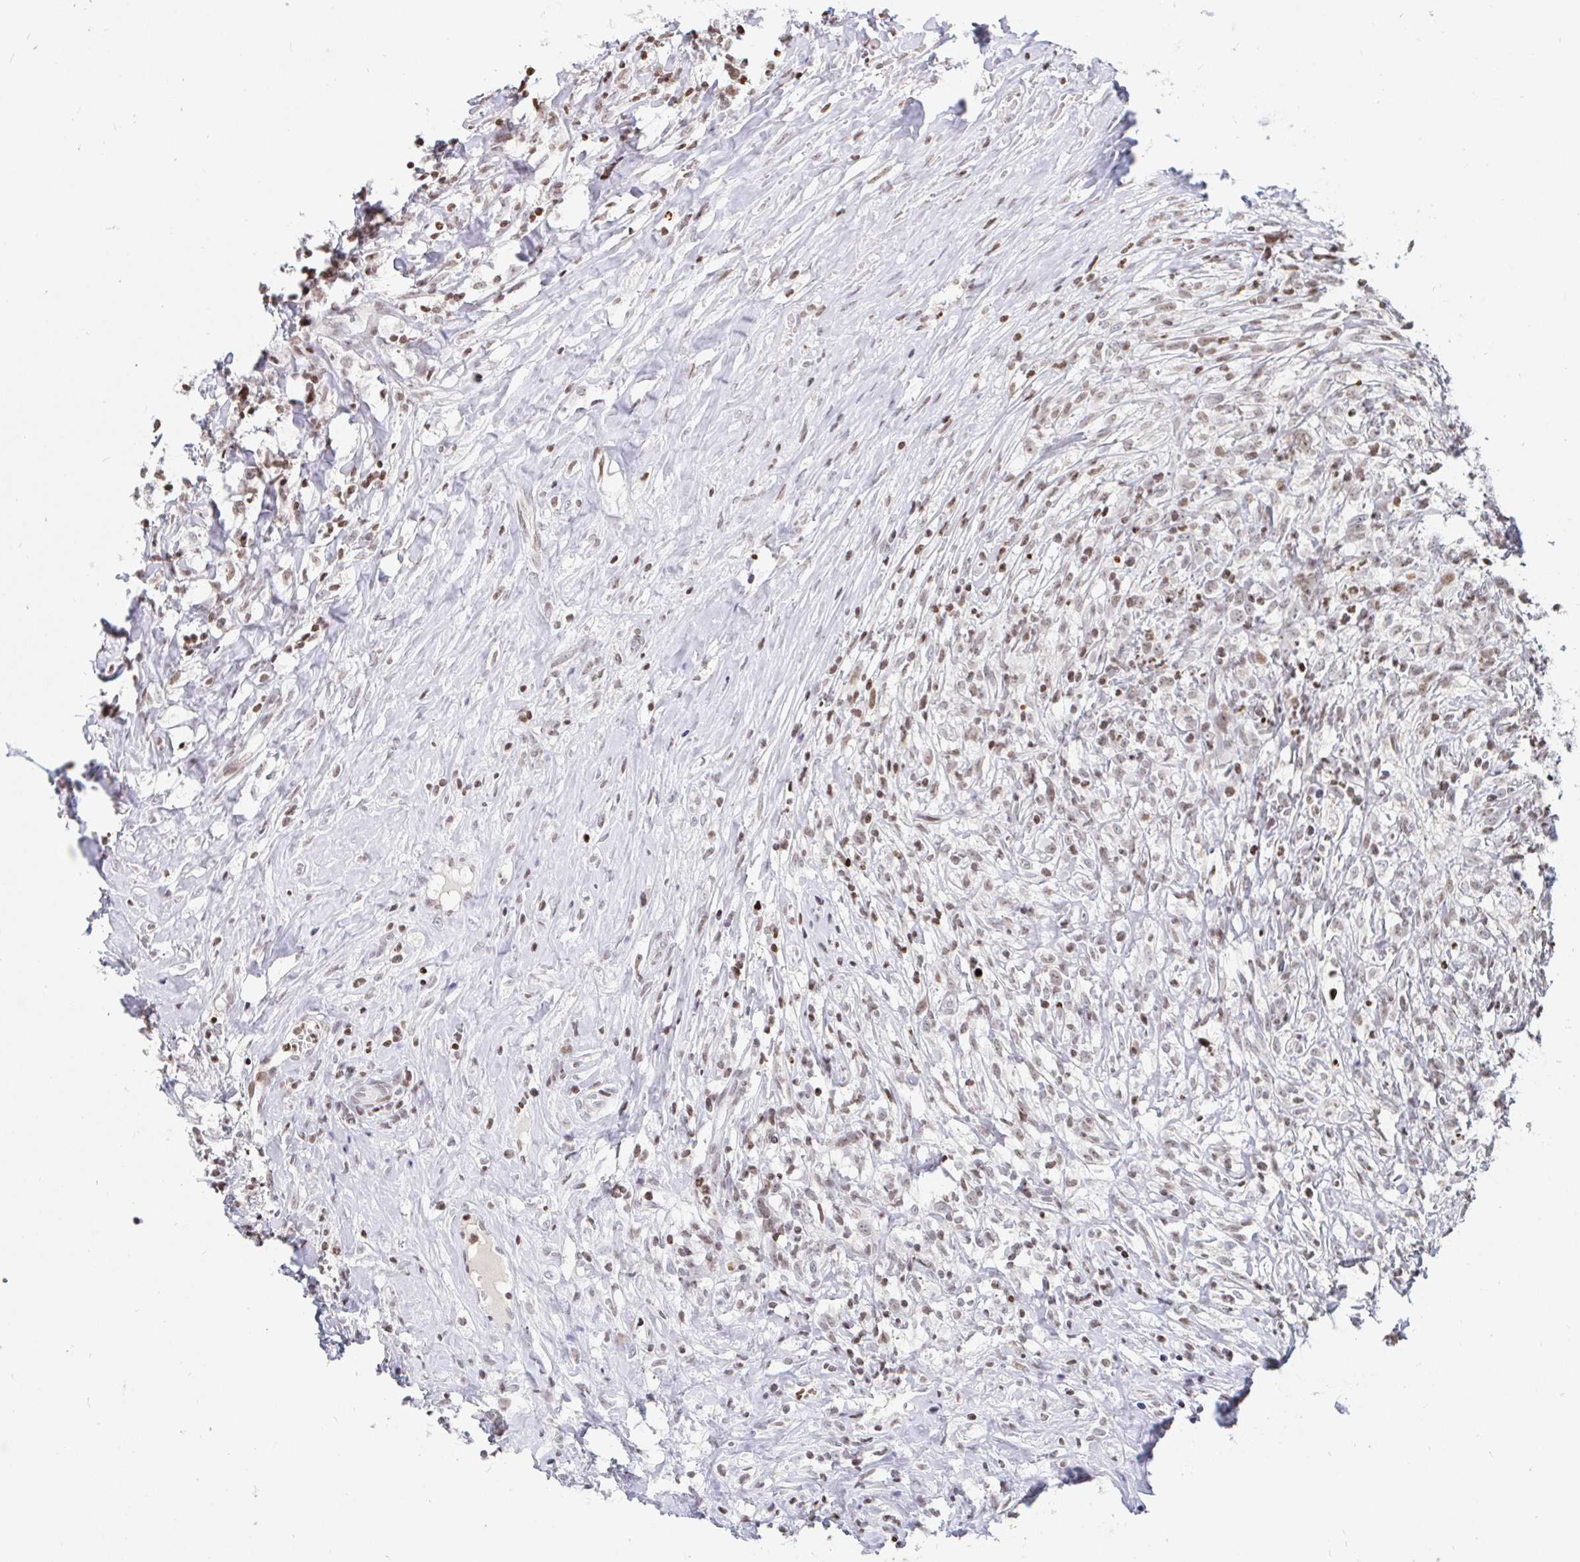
{"staining": {"intensity": "weak", "quantity": ">75%", "location": "nuclear"}, "tissue": "lymphoma", "cell_type": "Tumor cells", "image_type": "cancer", "snomed": [{"axis": "morphology", "description": "Hodgkin's disease, NOS"}, {"axis": "topography", "description": "No Tissue"}], "caption": "This image reveals immunohistochemistry (IHC) staining of human Hodgkin's disease, with low weak nuclear positivity in approximately >75% of tumor cells.", "gene": "HOXC10", "patient": {"sex": "female", "age": 21}}